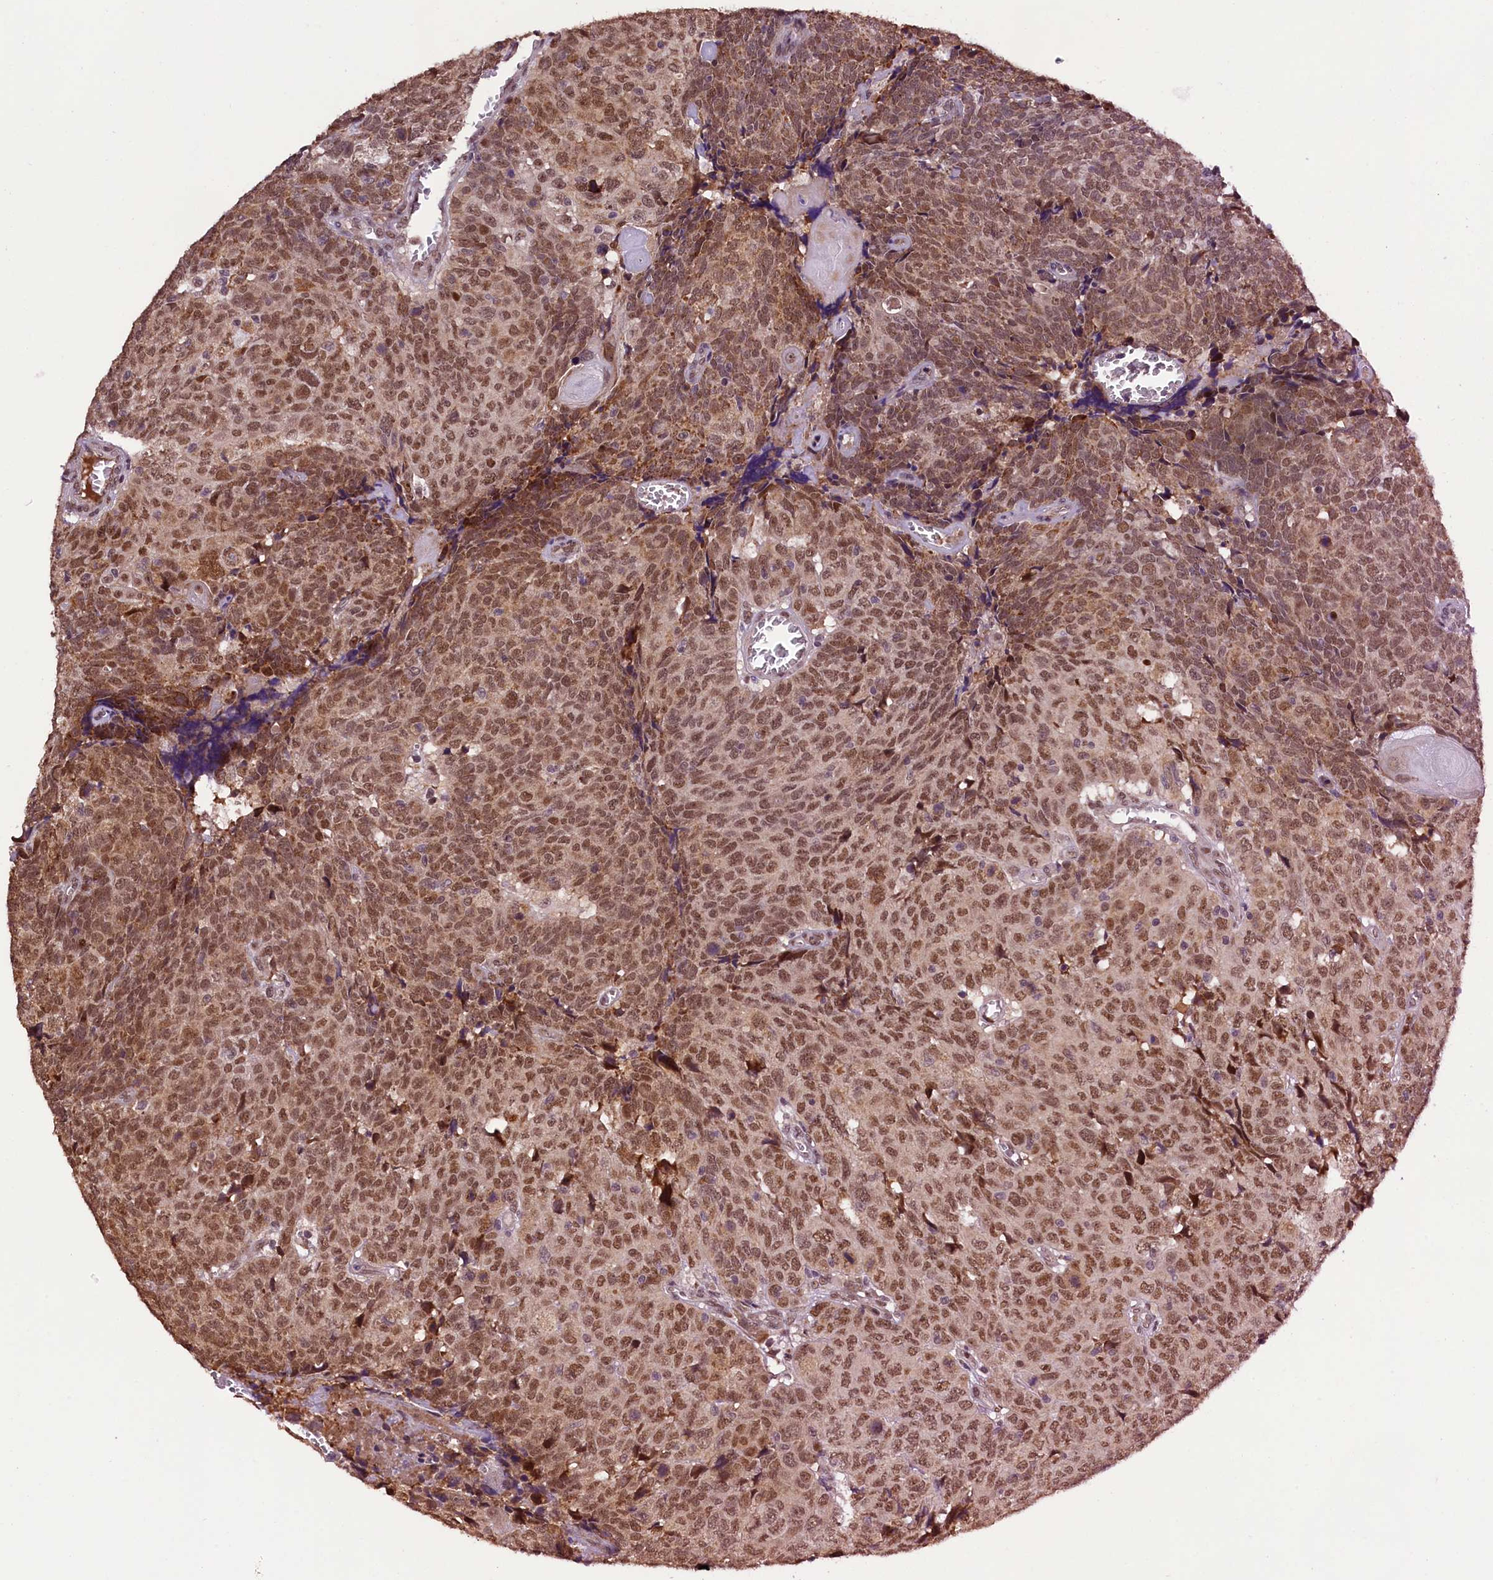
{"staining": {"intensity": "moderate", "quantity": ">75%", "location": "cytoplasmic/membranous,nuclear"}, "tissue": "head and neck cancer", "cell_type": "Tumor cells", "image_type": "cancer", "snomed": [{"axis": "morphology", "description": "Squamous cell carcinoma, NOS"}, {"axis": "topography", "description": "Head-Neck"}], "caption": "This histopathology image displays immunohistochemistry (IHC) staining of human head and neck cancer (squamous cell carcinoma), with medium moderate cytoplasmic/membranous and nuclear staining in about >75% of tumor cells.", "gene": "RPUSD2", "patient": {"sex": "male", "age": 66}}